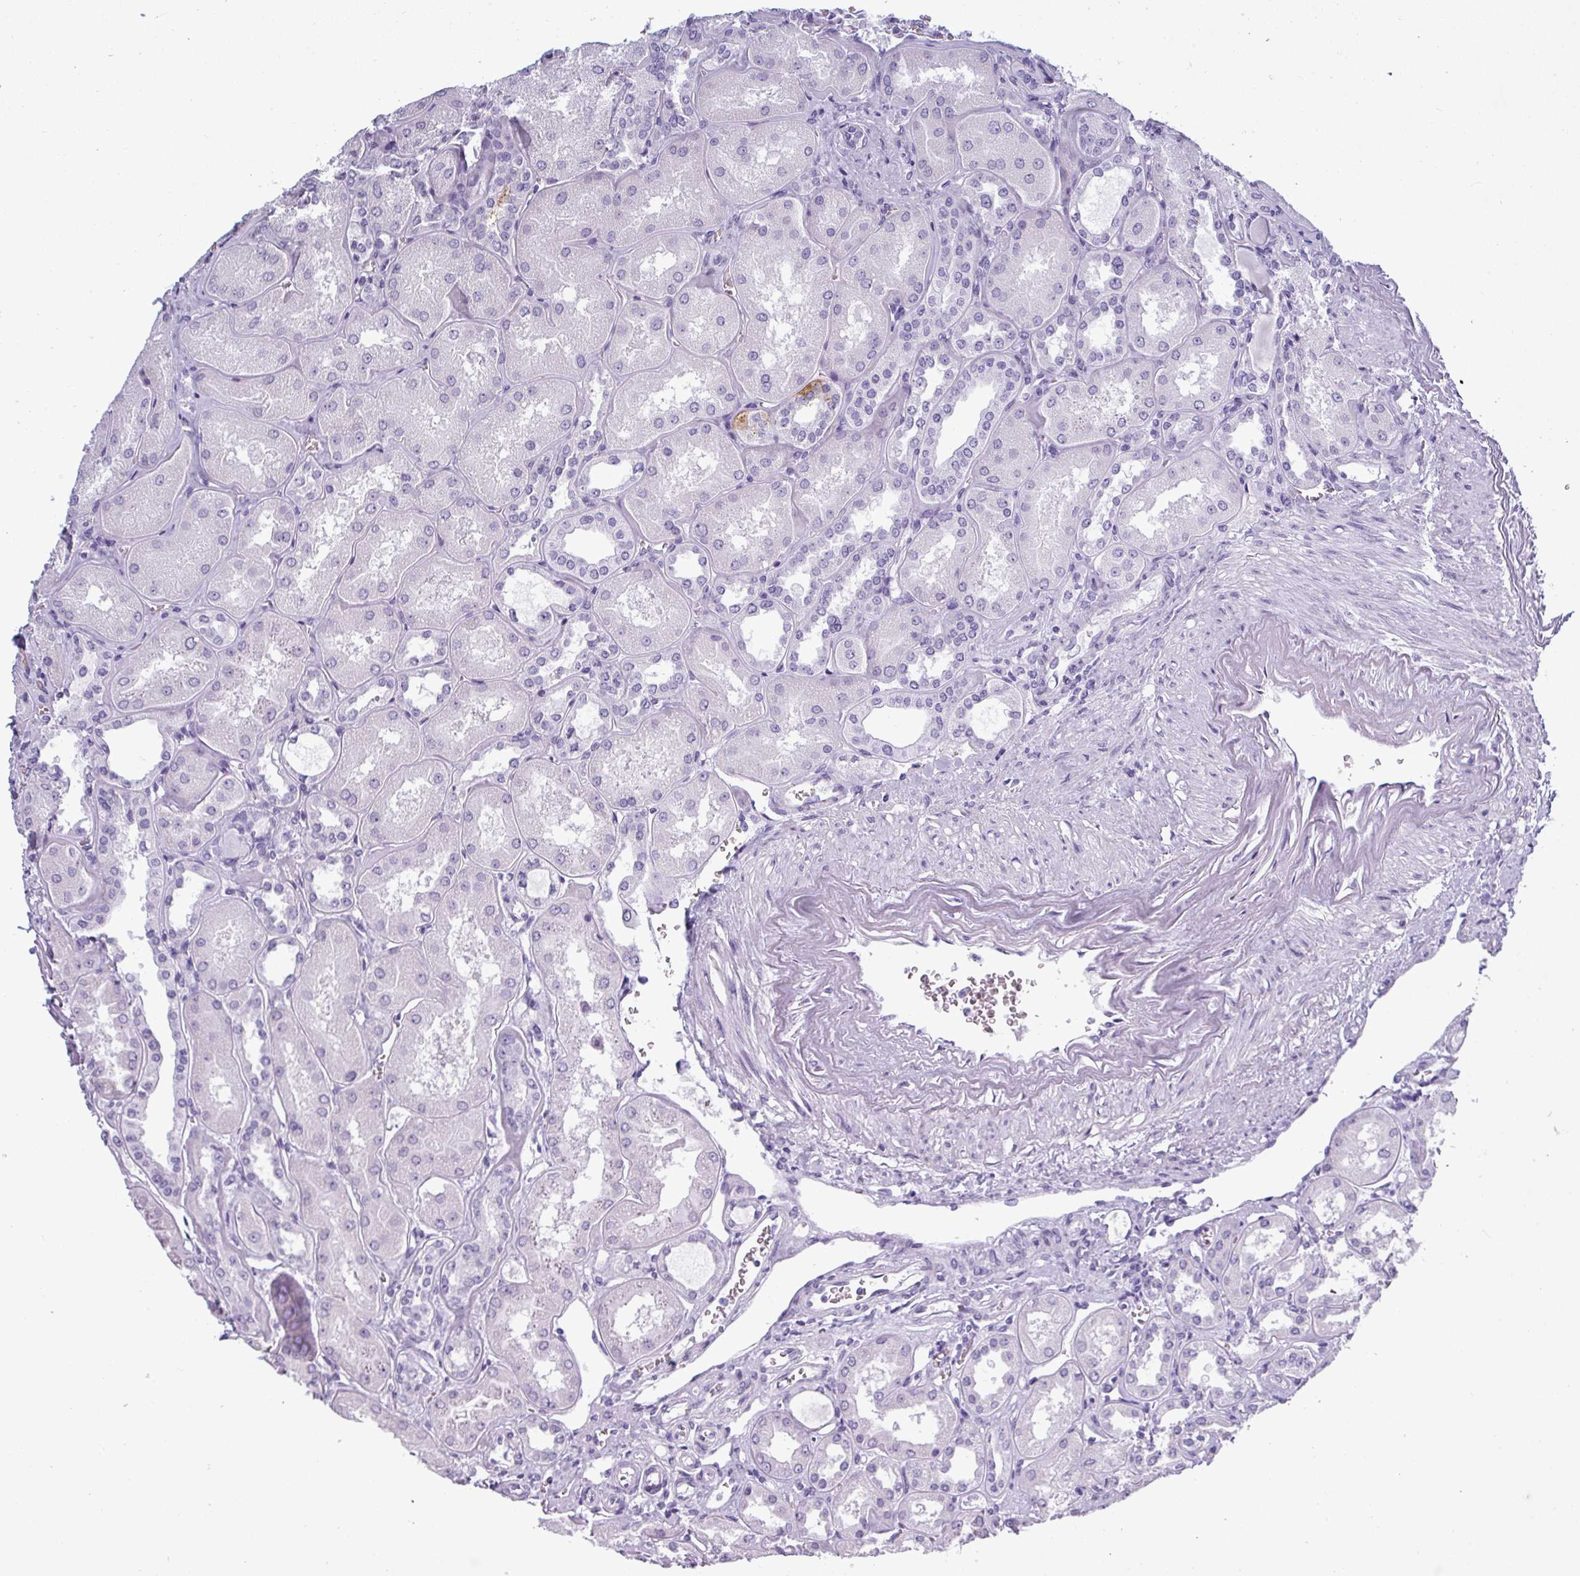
{"staining": {"intensity": "negative", "quantity": "none", "location": "none"}, "tissue": "kidney", "cell_type": "Cells in glomeruli", "image_type": "normal", "snomed": [{"axis": "morphology", "description": "Normal tissue, NOS"}, {"axis": "topography", "description": "Kidney"}], "caption": "Histopathology image shows no protein staining in cells in glomeruli of normal kidney.", "gene": "CRYBB2", "patient": {"sex": "male", "age": 61}}